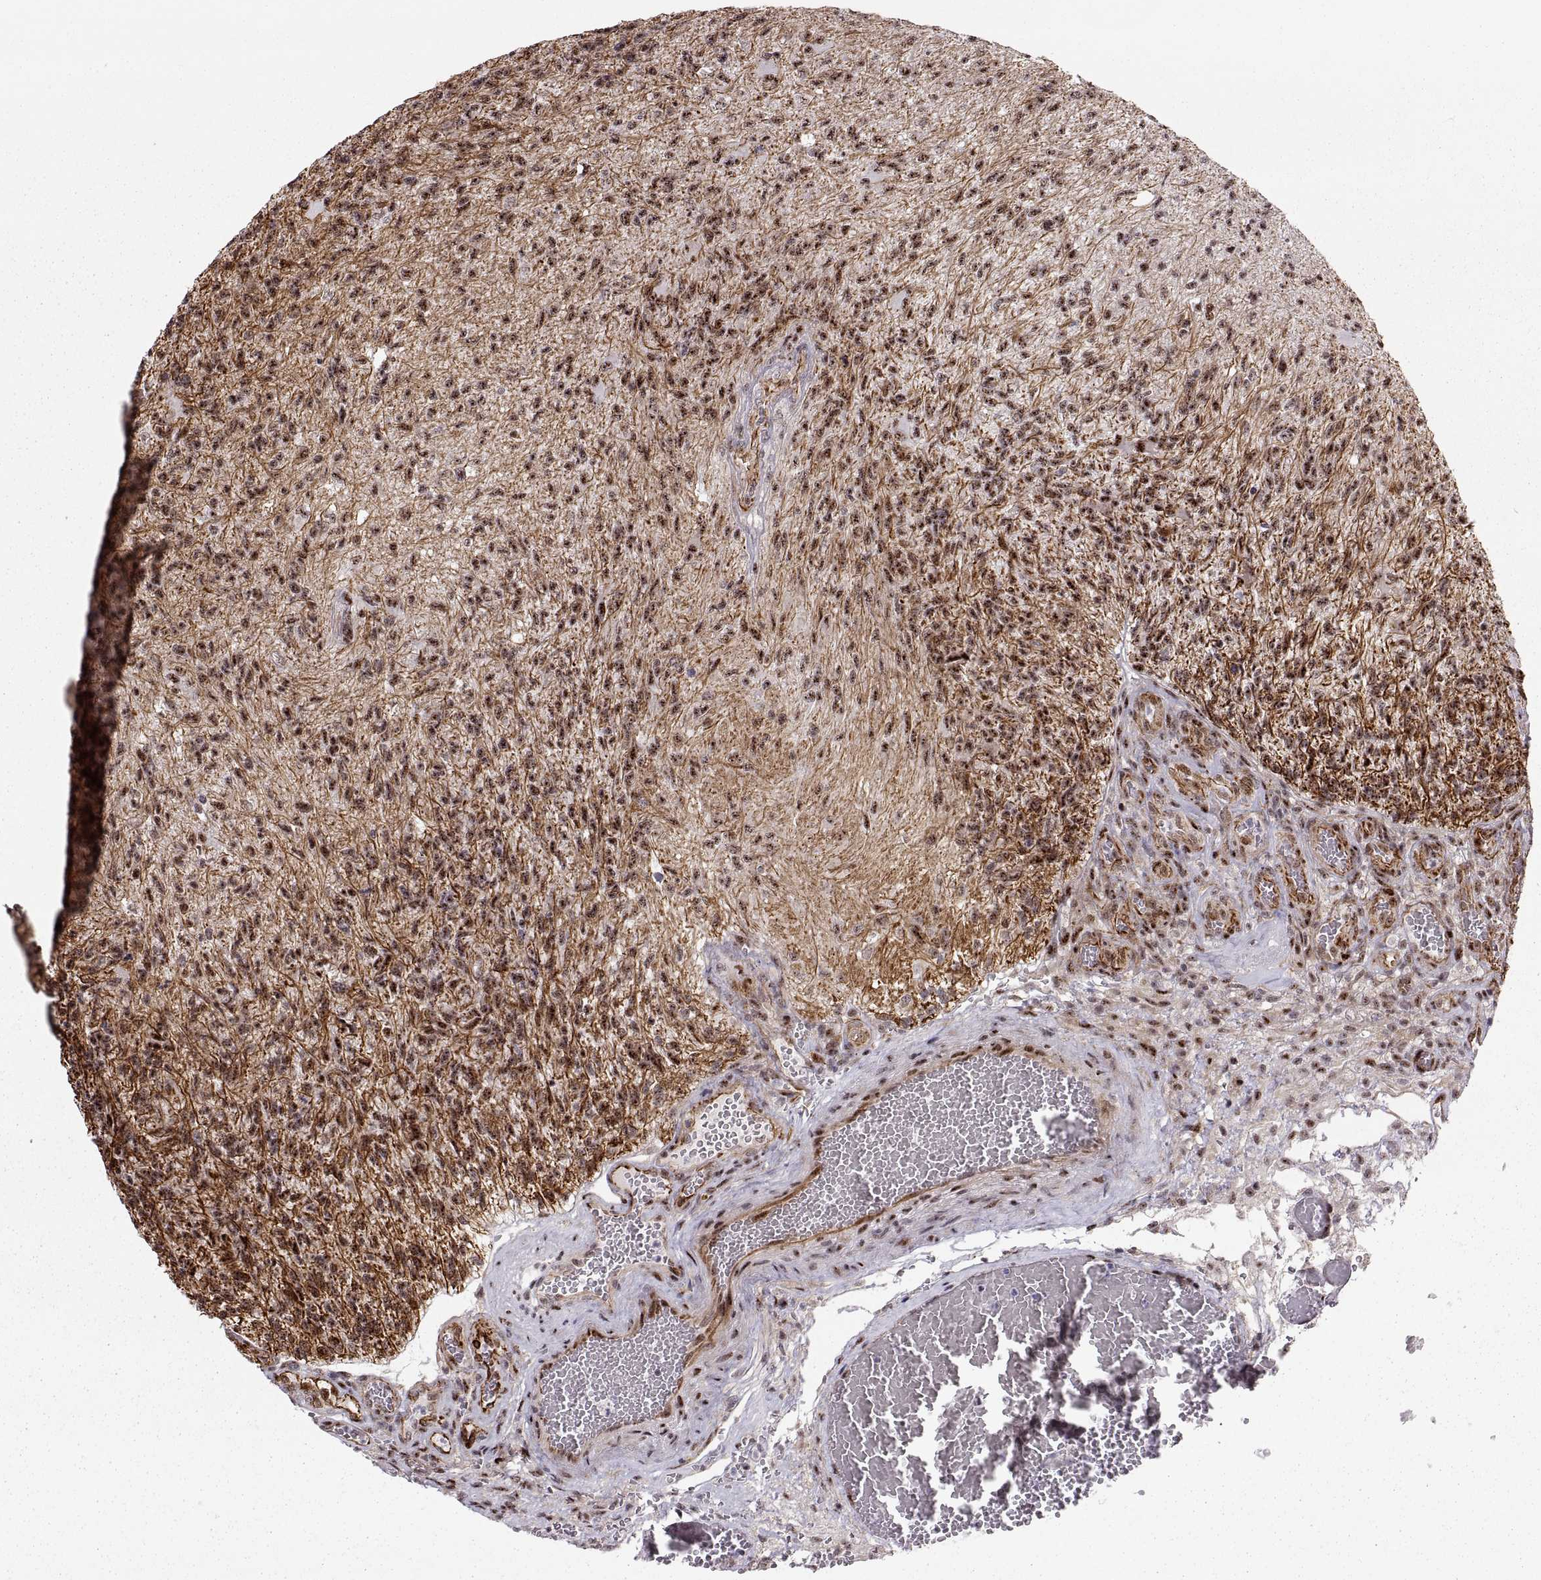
{"staining": {"intensity": "strong", "quantity": ">75%", "location": "nuclear"}, "tissue": "glioma", "cell_type": "Tumor cells", "image_type": "cancer", "snomed": [{"axis": "morphology", "description": "Glioma, malignant, High grade"}, {"axis": "topography", "description": "Brain"}], "caption": "Immunohistochemistry (DAB (3,3'-diaminobenzidine)) staining of glioma exhibits strong nuclear protein staining in about >75% of tumor cells. The staining was performed using DAB (3,3'-diaminobenzidine) to visualize the protein expression in brown, while the nuclei were stained in blue with hematoxylin (Magnification: 20x).", "gene": "ZCCHC17", "patient": {"sex": "male", "age": 56}}